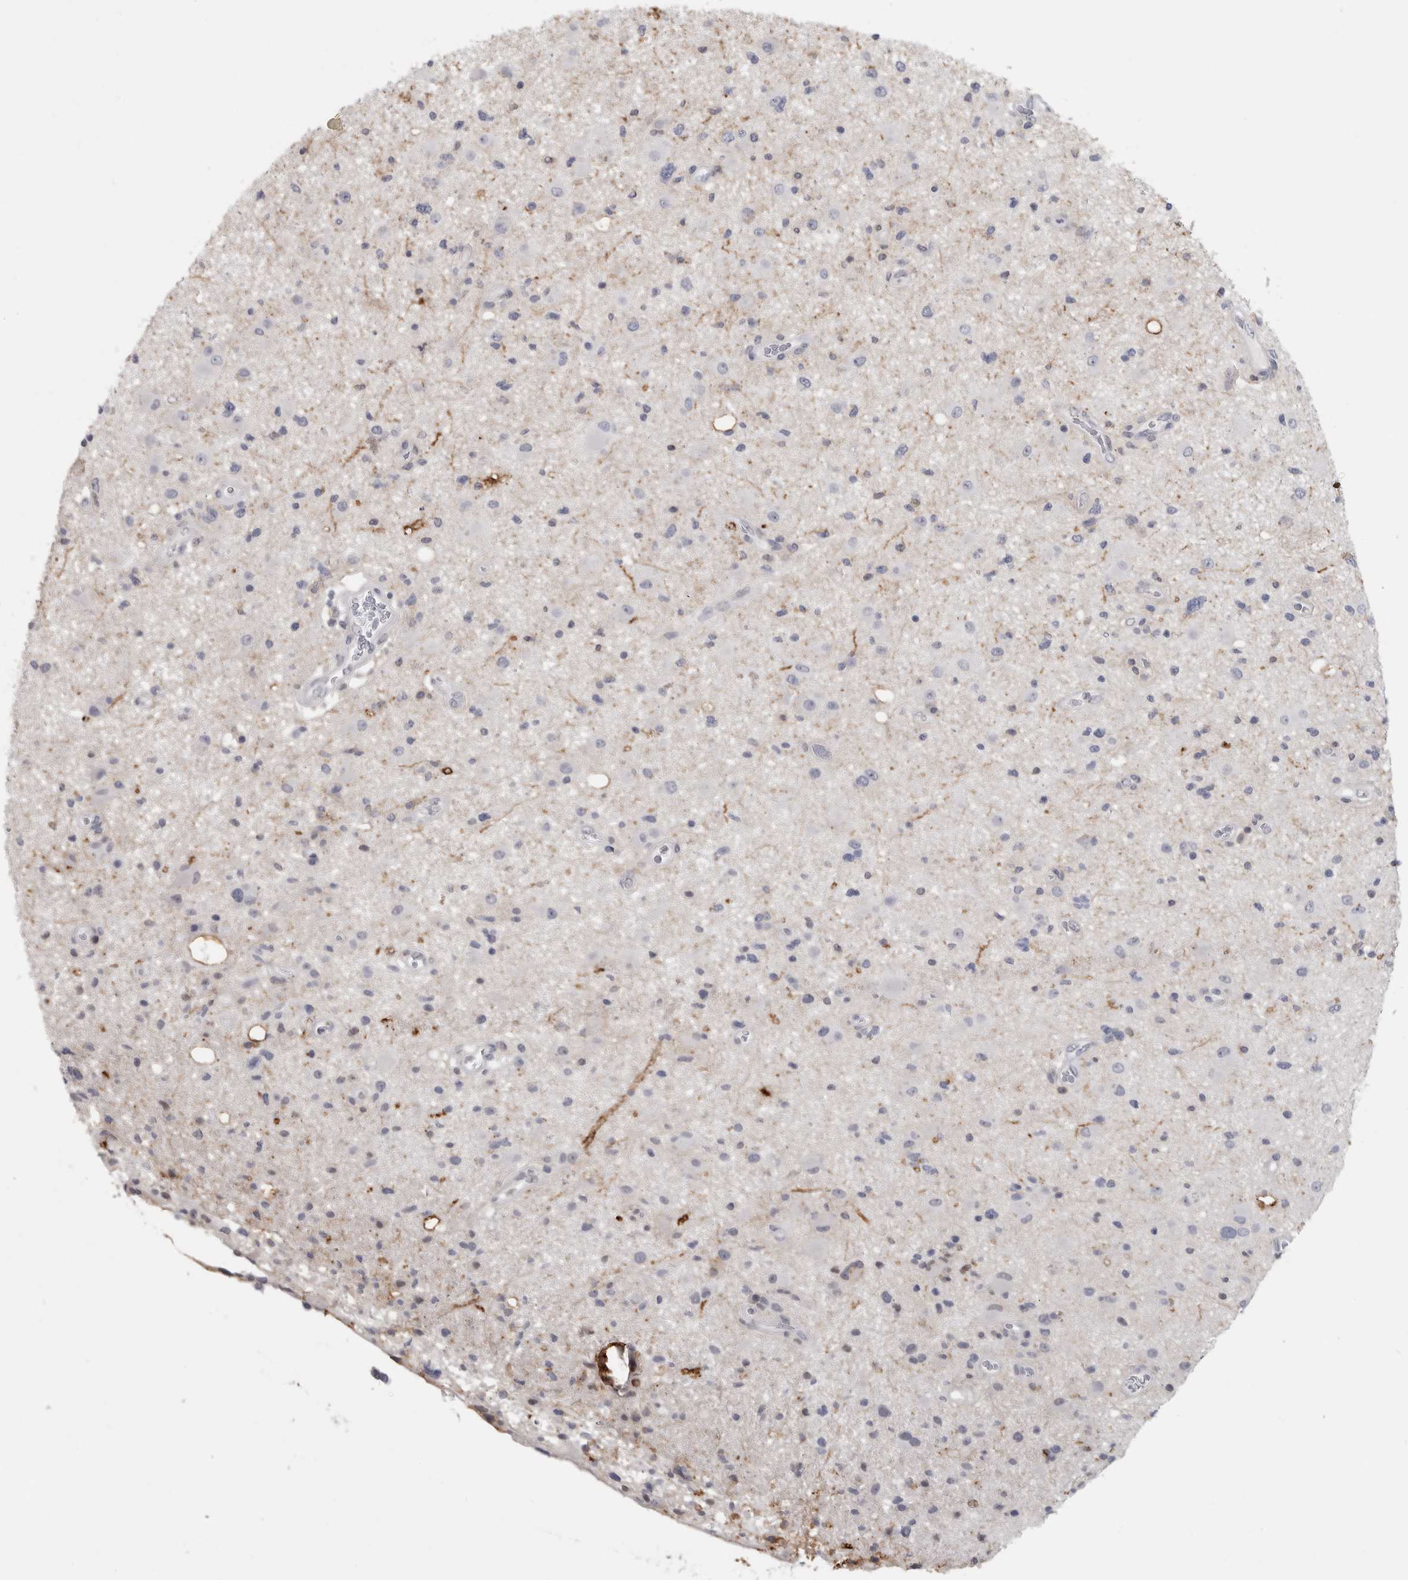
{"staining": {"intensity": "negative", "quantity": "none", "location": "none"}, "tissue": "glioma", "cell_type": "Tumor cells", "image_type": "cancer", "snomed": [{"axis": "morphology", "description": "Glioma, malignant, High grade"}, {"axis": "topography", "description": "Brain"}], "caption": "This is an immunohistochemistry (IHC) micrograph of glioma. There is no expression in tumor cells.", "gene": "DNAJC24", "patient": {"sex": "male", "age": 33}}